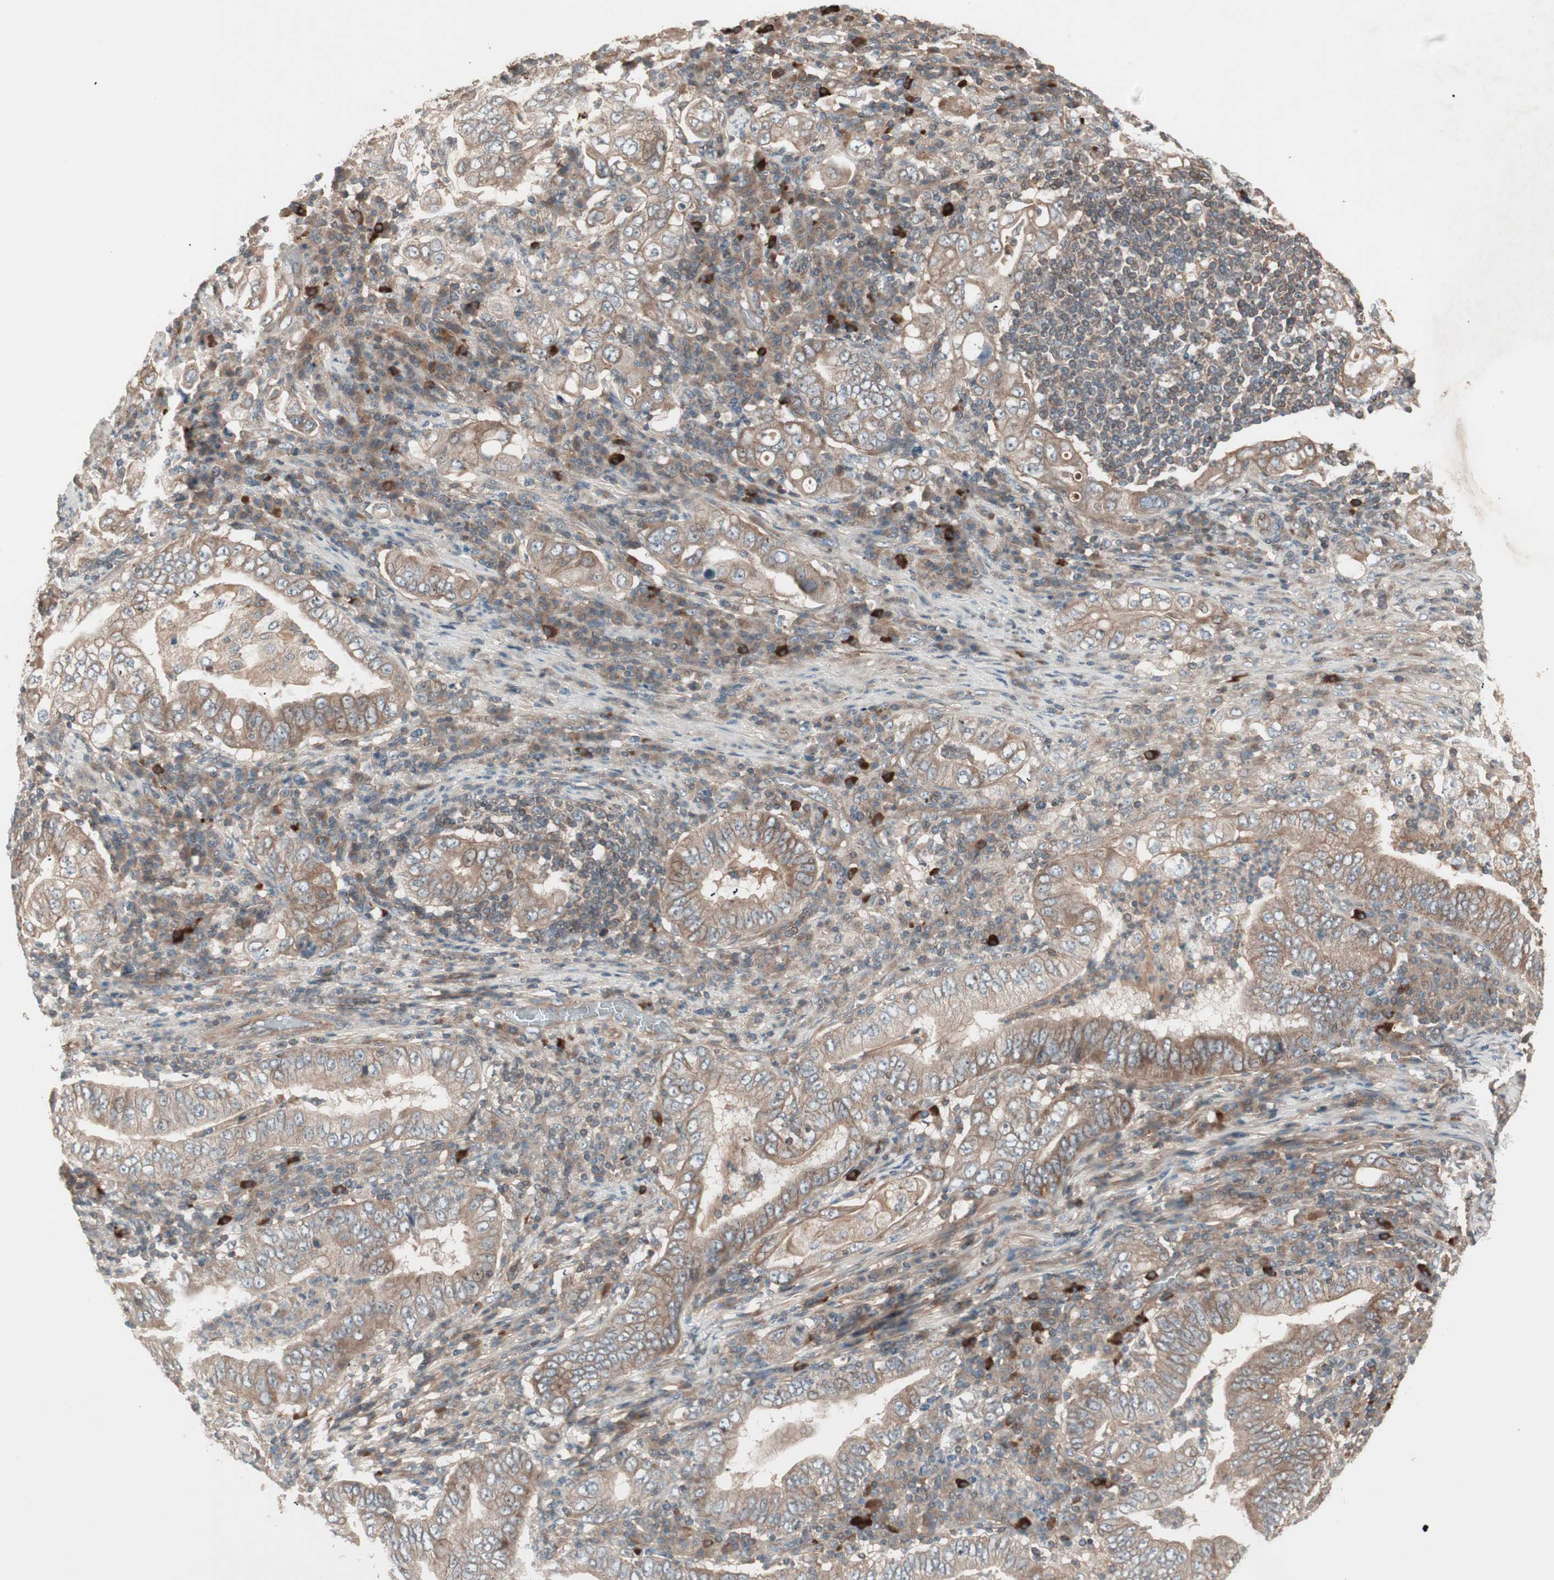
{"staining": {"intensity": "moderate", "quantity": ">75%", "location": "cytoplasmic/membranous"}, "tissue": "stomach cancer", "cell_type": "Tumor cells", "image_type": "cancer", "snomed": [{"axis": "morphology", "description": "Normal tissue, NOS"}, {"axis": "morphology", "description": "Adenocarcinoma, NOS"}, {"axis": "topography", "description": "Esophagus"}, {"axis": "topography", "description": "Stomach, upper"}, {"axis": "topography", "description": "Peripheral nerve tissue"}], "caption": "Protein staining displays moderate cytoplasmic/membranous positivity in about >75% of tumor cells in stomach adenocarcinoma. The protein is stained brown, and the nuclei are stained in blue (DAB IHC with brightfield microscopy, high magnification).", "gene": "TFPI", "patient": {"sex": "male", "age": 62}}